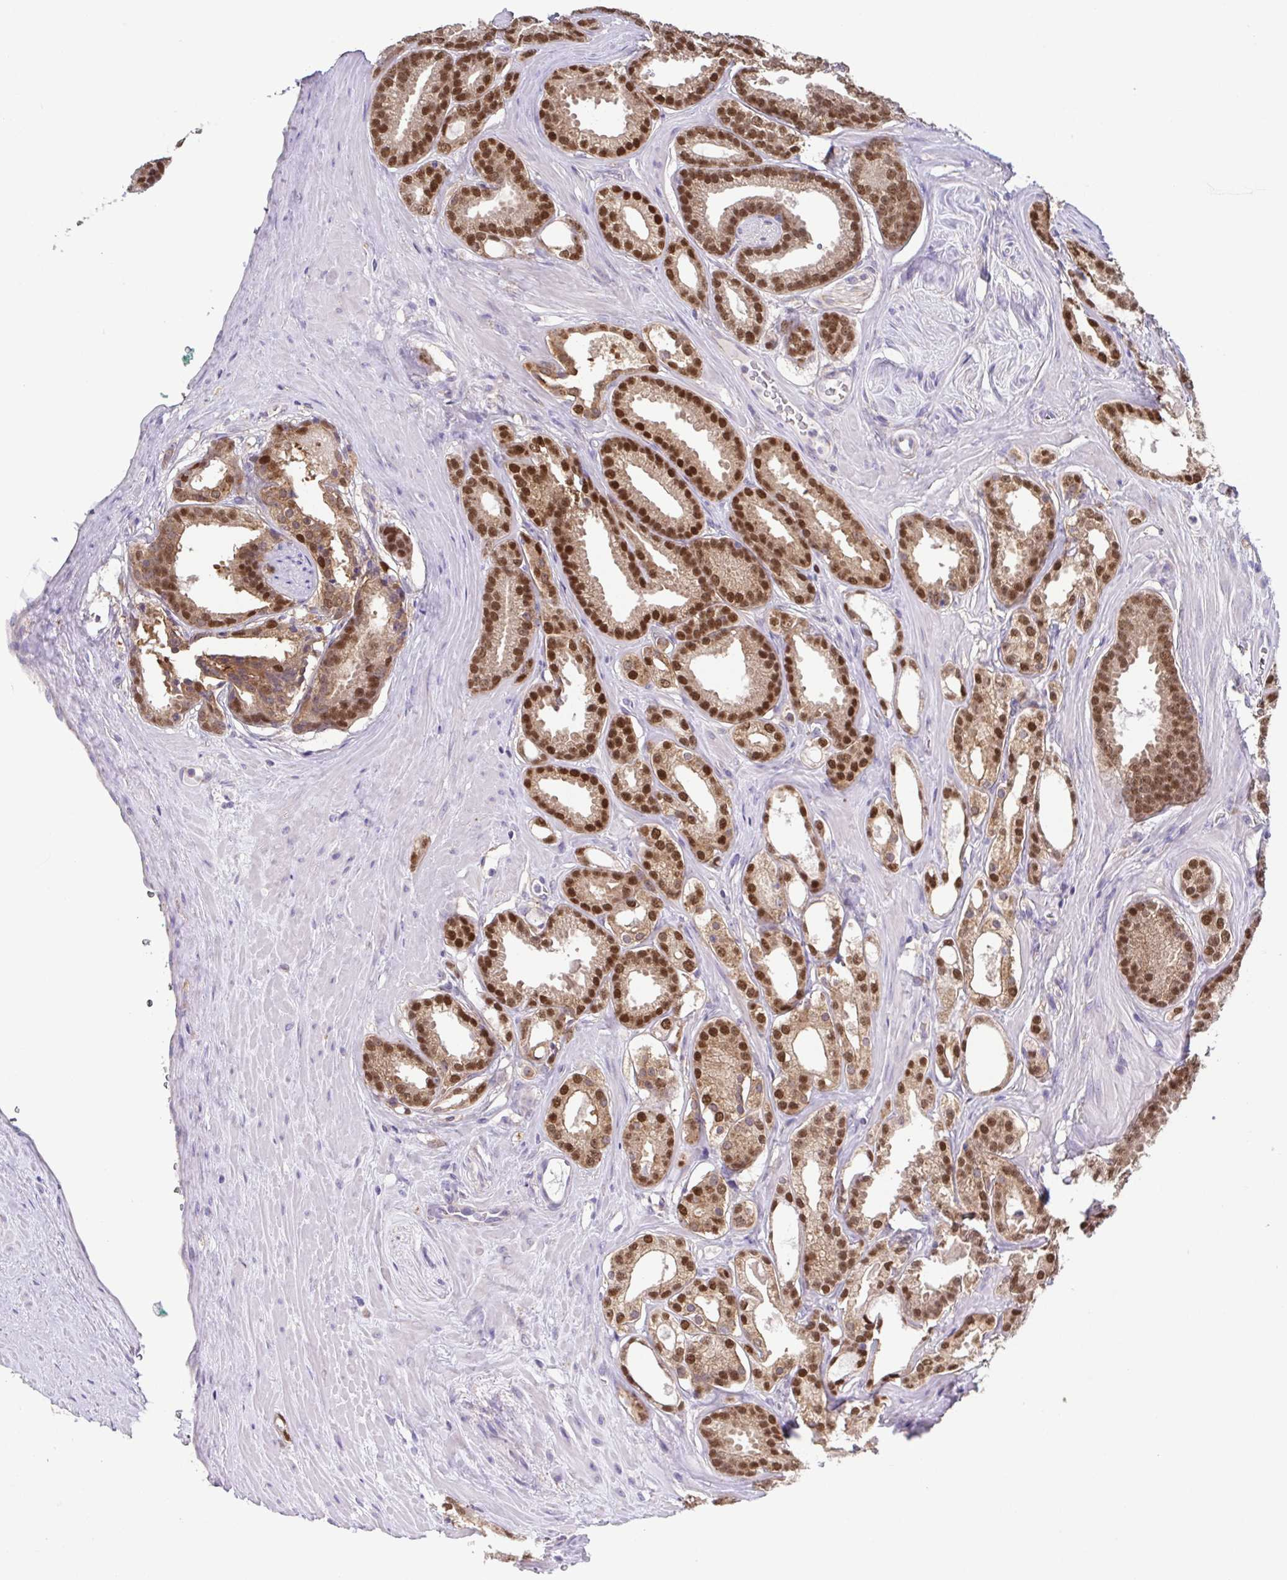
{"staining": {"intensity": "strong", "quantity": ">75%", "location": "nuclear"}, "tissue": "prostate cancer", "cell_type": "Tumor cells", "image_type": "cancer", "snomed": [{"axis": "morphology", "description": "Adenocarcinoma, Low grade"}, {"axis": "topography", "description": "Prostate"}], "caption": "An IHC photomicrograph of neoplastic tissue is shown. Protein staining in brown labels strong nuclear positivity in prostate cancer (adenocarcinoma (low-grade)) within tumor cells. Ihc stains the protein of interest in brown and the nuclei are stained blue.", "gene": "UBE2Q1", "patient": {"sex": "male", "age": 65}}